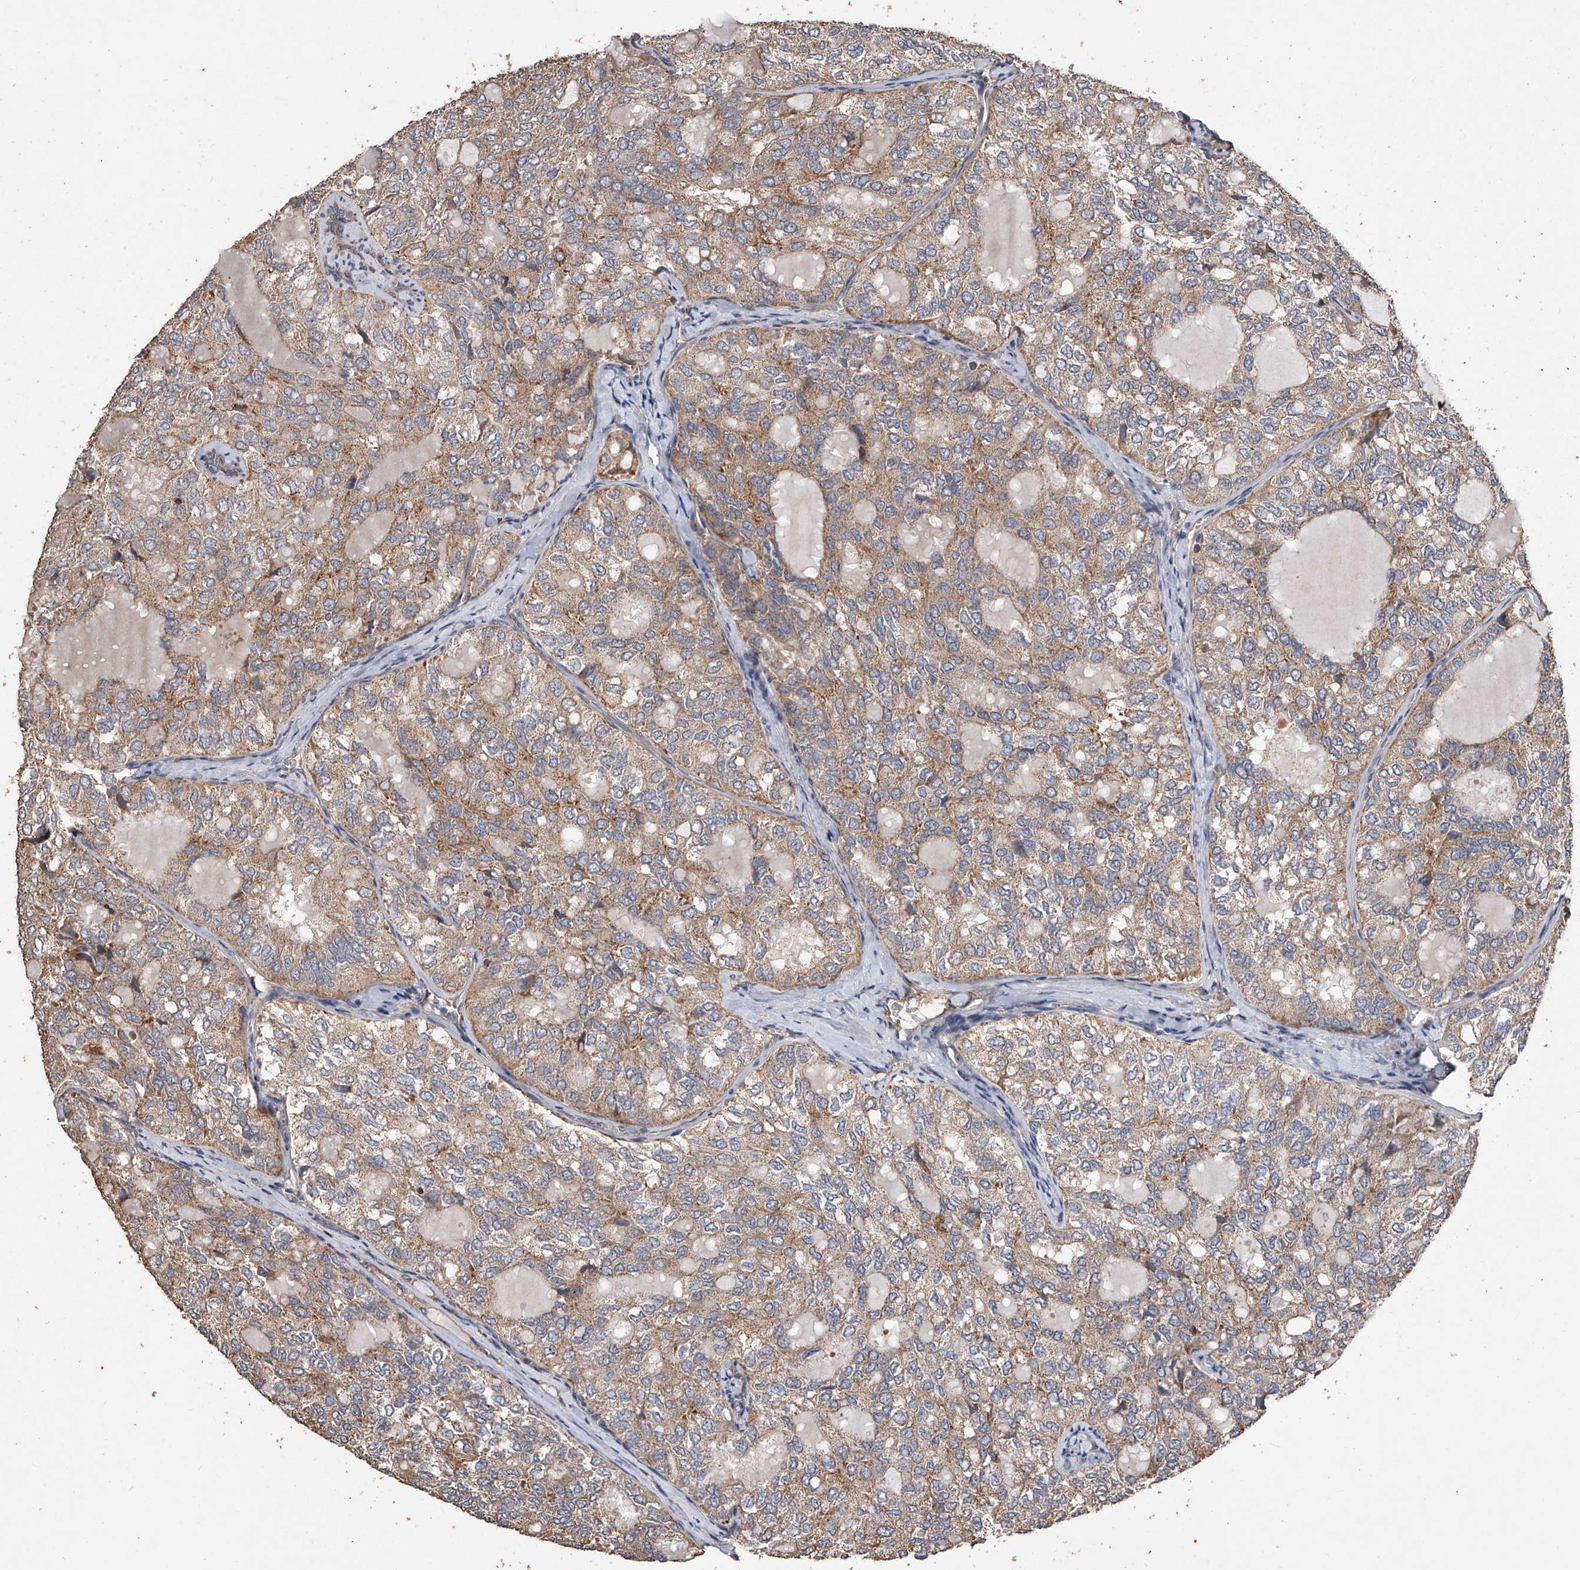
{"staining": {"intensity": "moderate", "quantity": ">75%", "location": "cytoplasmic/membranous"}, "tissue": "thyroid cancer", "cell_type": "Tumor cells", "image_type": "cancer", "snomed": [{"axis": "morphology", "description": "Follicular adenoma carcinoma, NOS"}, {"axis": "topography", "description": "Thyroid gland"}], "caption": "Protein staining demonstrates moderate cytoplasmic/membranous expression in about >75% of tumor cells in thyroid cancer. (DAB (3,3'-diaminobenzidine) IHC with brightfield microscopy, high magnification).", "gene": "LTV1", "patient": {"sex": "male", "age": 75}}